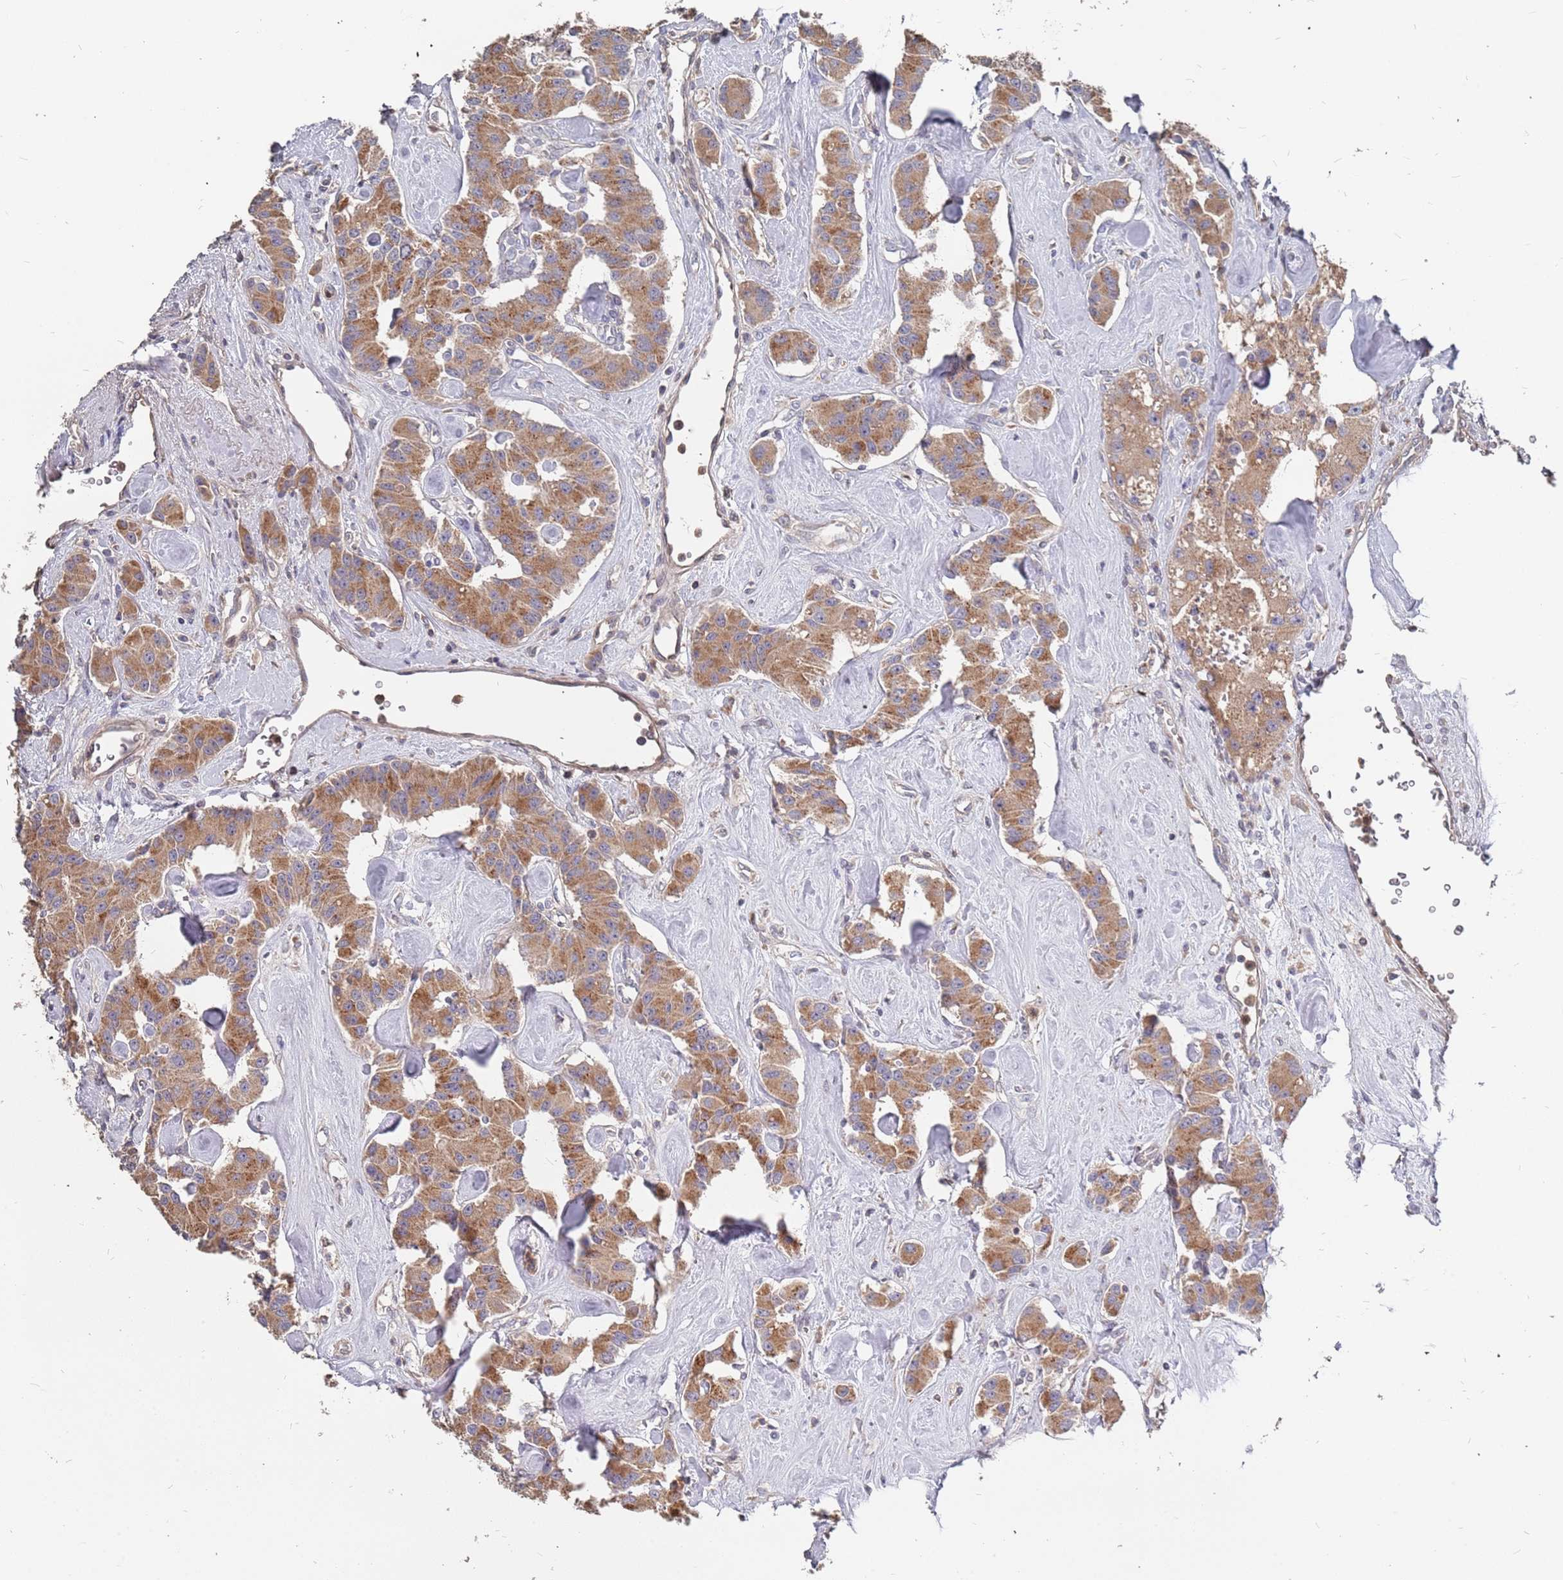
{"staining": {"intensity": "moderate", "quantity": ">75%", "location": "cytoplasmic/membranous"}, "tissue": "carcinoid", "cell_type": "Tumor cells", "image_type": "cancer", "snomed": [{"axis": "morphology", "description": "Carcinoid, malignant, NOS"}, {"axis": "topography", "description": "Pancreas"}], "caption": "Human carcinoid (malignant) stained with a brown dye displays moderate cytoplasmic/membranous positive staining in about >75% of tumor cells.", "gene": "TCEANC2", "patient": {"sex": "male", "age": 41}}